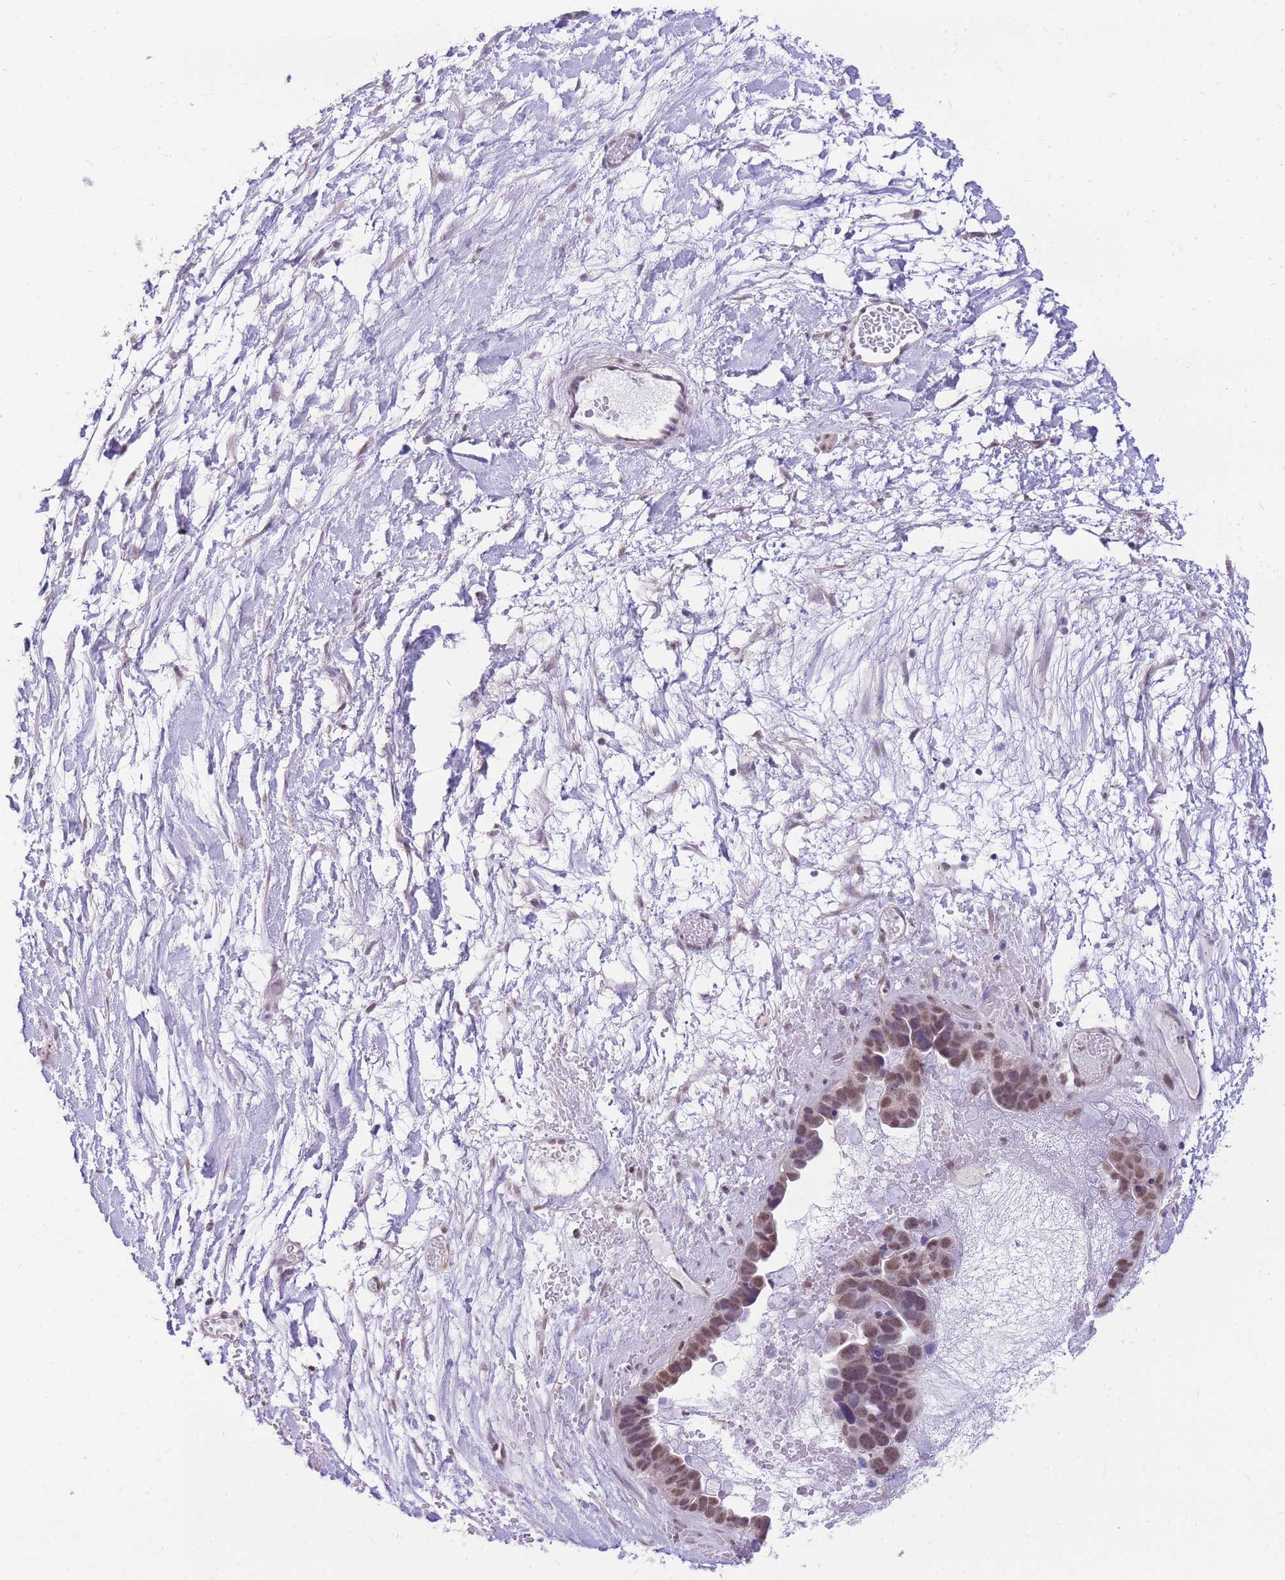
{"staining": {"intensity": "moderate", "quantity": ">75%", "location": "nuclear"}, "tissue": "ovarian cancer", "cell_type": "Tumor cells", "image_type": "cancer", "snomed": [{"axis": "morphology", "description": "Cystadenocarcinoma, serous, NOS"}, {"axis": "topography", "description": "Ovary"}], "caption": "Protein expression analysis of human ovarian serous cystadenocarcinoma reveals moderate nuclear staining in about >75% of tumor cells. The staining was performed using DAB (3,3'-diaminobenzidine), with brown indicating positive protein expression. Nuclei are stained blue with hematoxylin.", "gene": "S100PBP", "patient": {"sex": "female", "age": 54}}